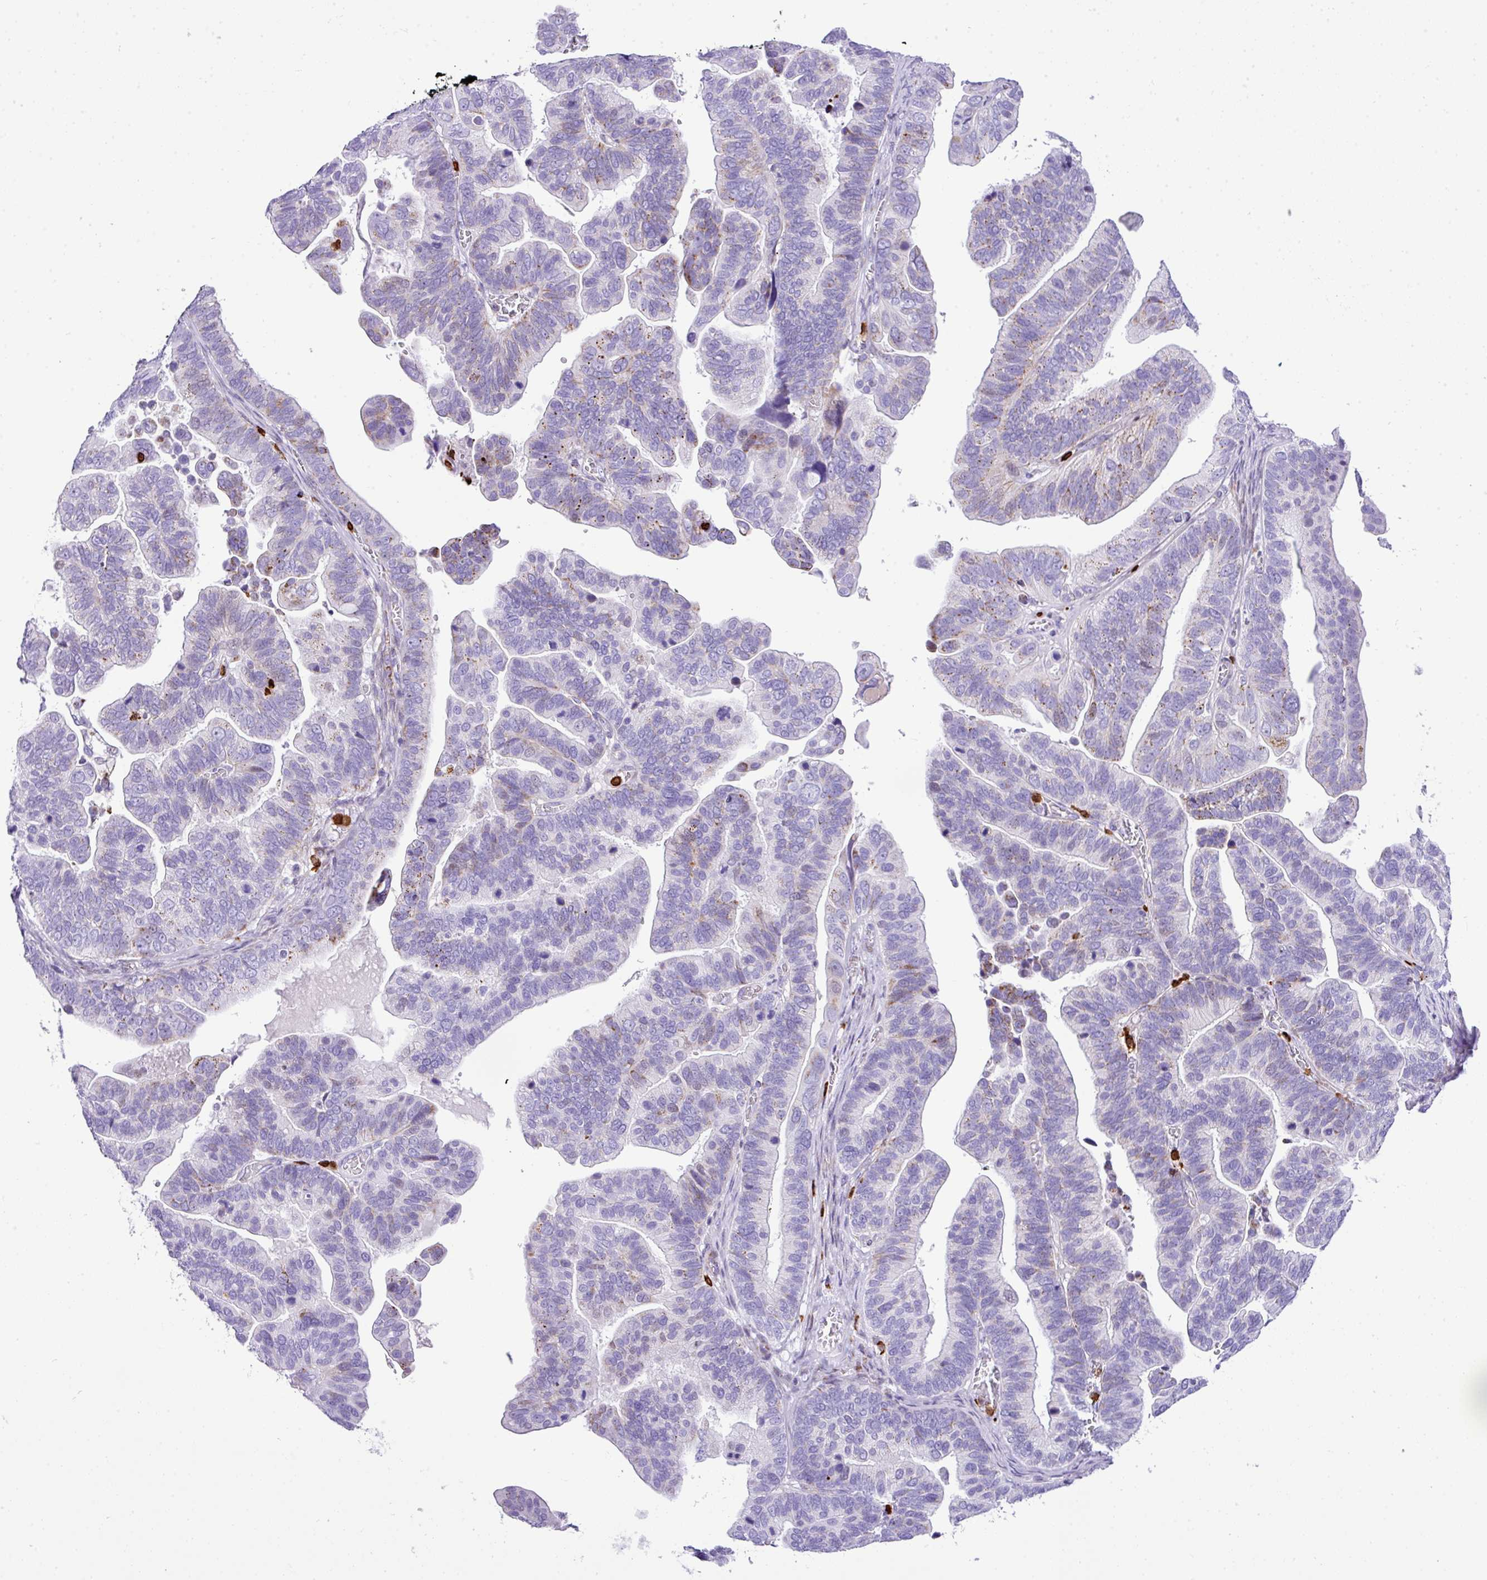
{"staining": {"intensity": "moderate", "quantity": "<25%", "location": "cytoplasmic/membranous"}, "tissue": "ovarian cancer", "cell_type": "Tumor cells", "image_type": "cancer", "snomed": [{"axis": "morphology", "description": "Cystadenocarcinoma, serous, NOS"}, {"axis": "topography", "description": "Ovary"}], "caption": "This histopathology image displays ovarian cancer (serous cystadenocarcinoma) stained with immunohistochemistry (IHC) to label a protein in brown. The cytoplasmic/membranous of tumor cells show moderate positivity for the protein. Nuclei are counter-stained blue.", "gene": "RCAN2", "patient": {"sex": "female", "age": 56}}